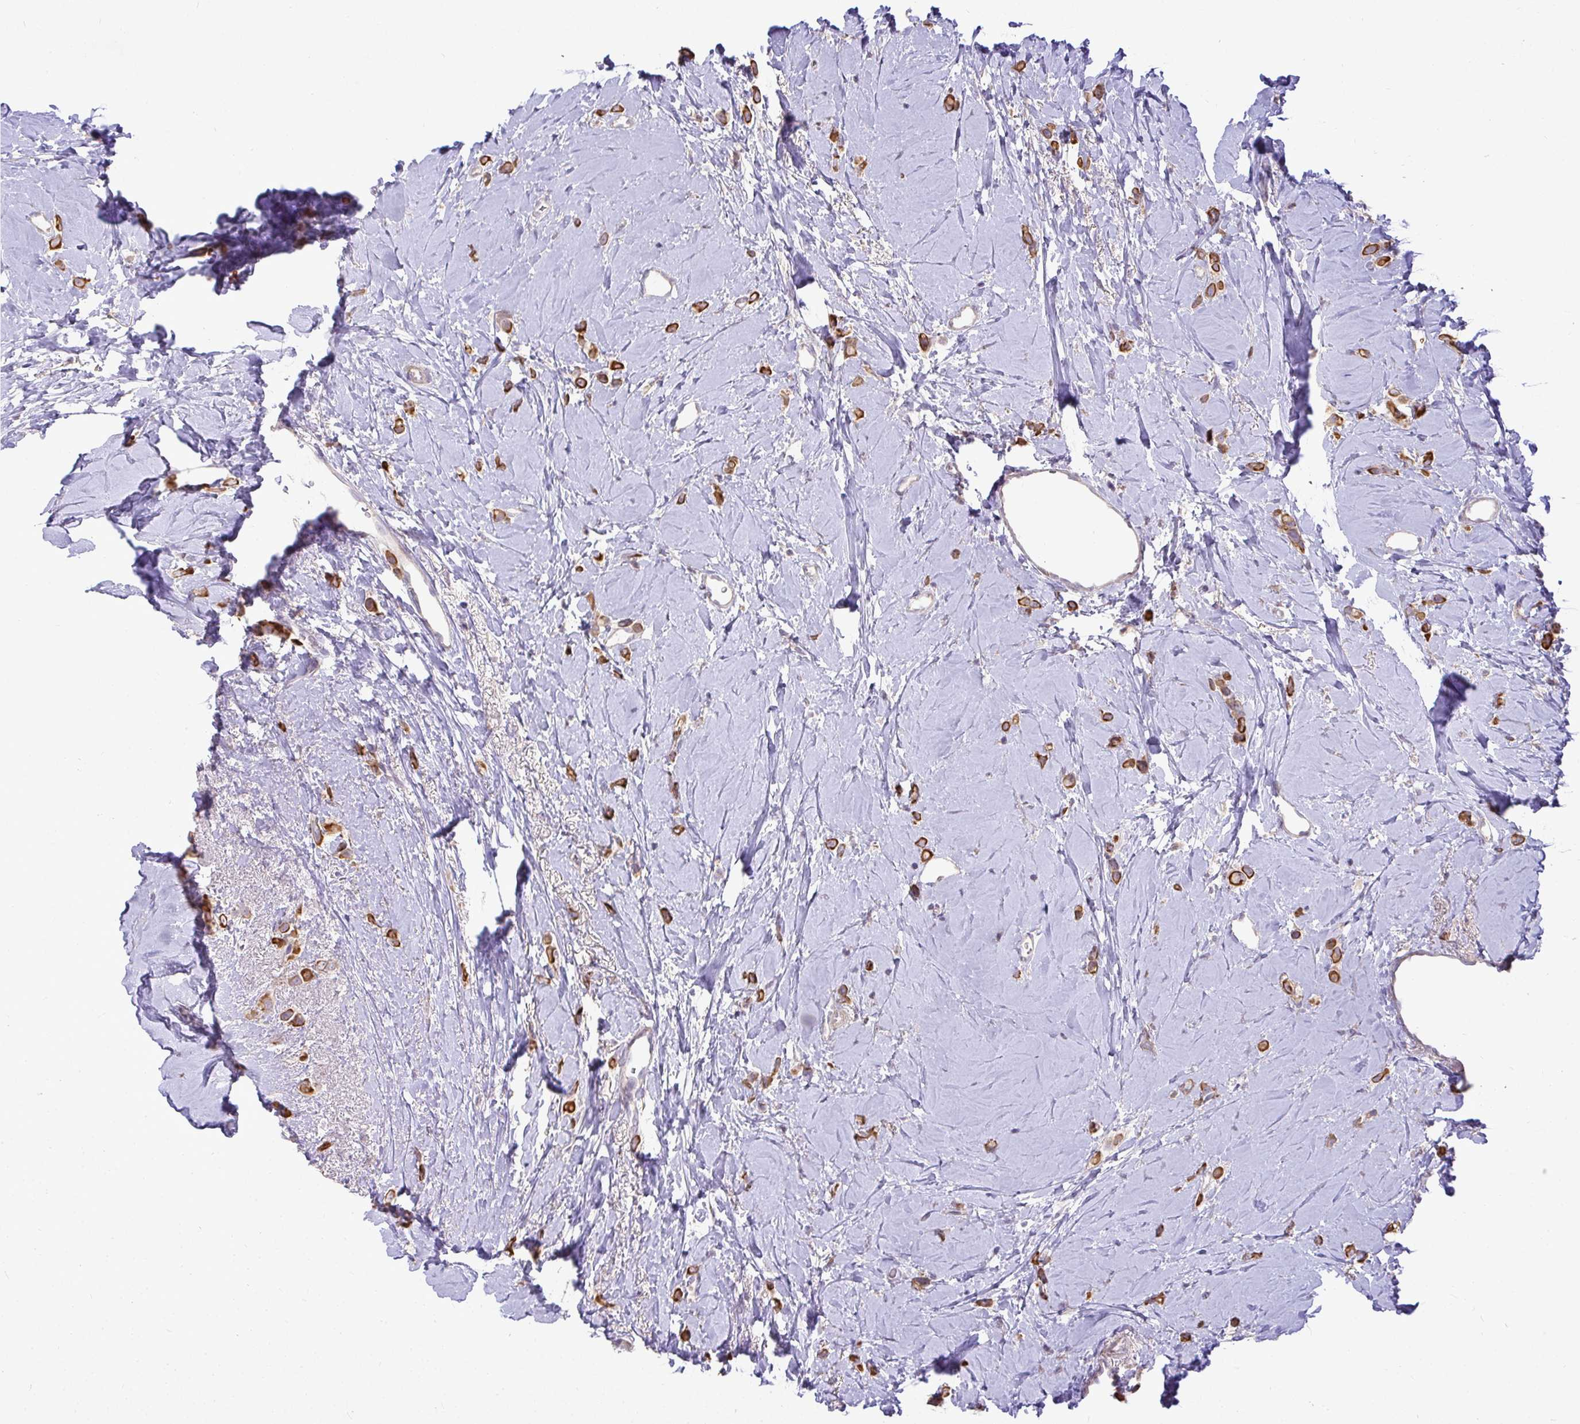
{"staining": {"intensity": "strong", "quantity": ">75%", "location": "cytoplasmic/membranous"}, "tissue": "breast cancer", "cell_type": "Tumor cells", "image_type": "cancer", "snomed": [{"axis": "morphology", "description": "Lobular carcinoma"}, {"axis": "topography", "description": "Breast"}], "caption": "Lobular carcinoma (breast) tissue demonstrates strong cytoplasmic/membranous positivity in approximately >75% of tumor cells, visualized by immunohistochemistry. The staining is performed using DAB (3,3'-diaminobenzidine) brown chromogen to label protein expression. The nuclei are counter-stained blue using hematoxylin.", "gene": "STRIP1", "patient": {"sex": "female", "age": 66}}